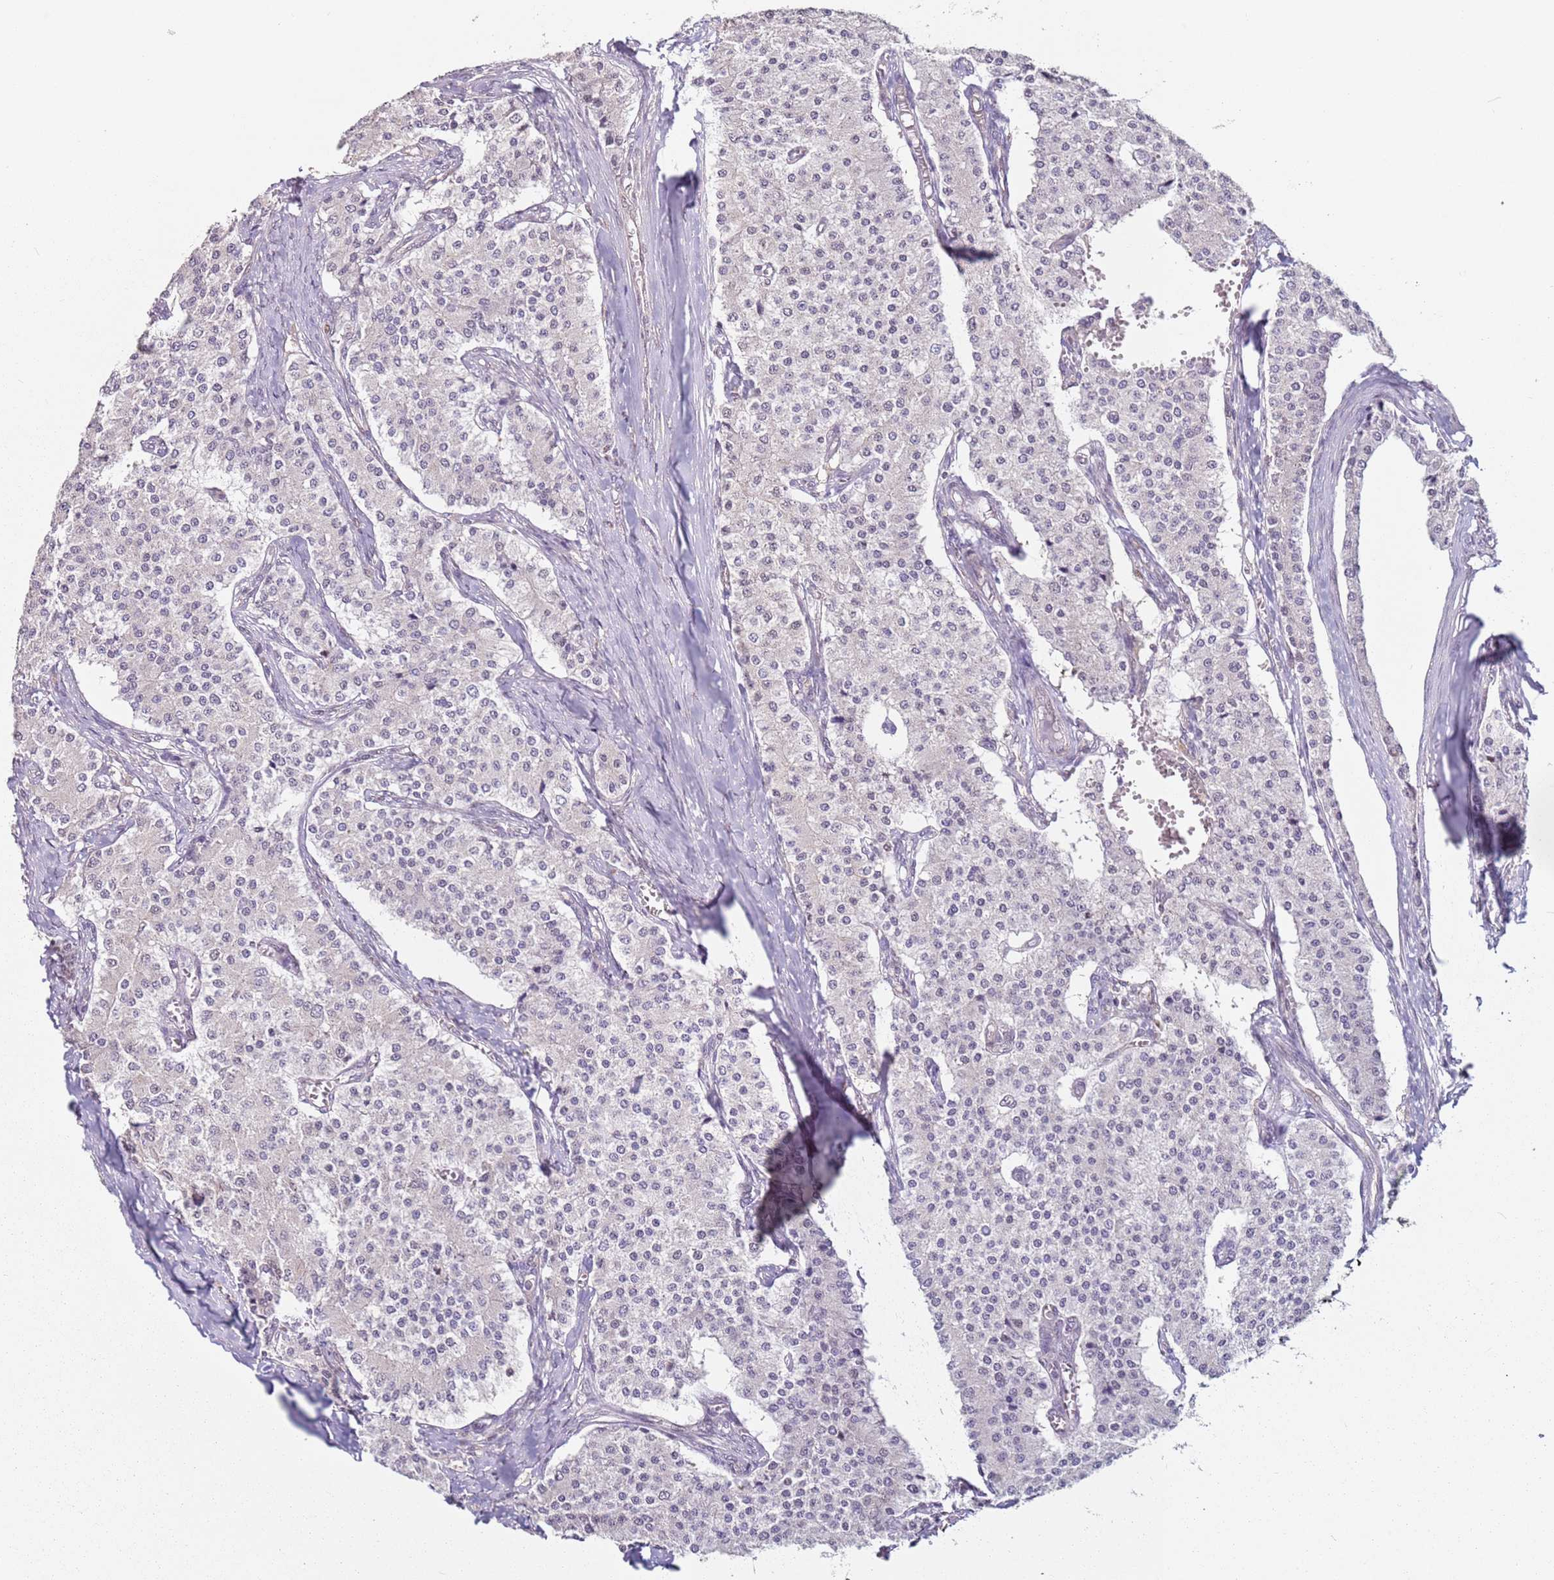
{"staining": {"intensity": "negative", "quantity": "none", "location": "none"}, "tissue": "carcinoid", "cell_type": "Tumor cells", "image_type": "cancer", "snomed": [{"axis": "morphology", "description": "Carcinoid, malignant, NOS"}, {"axis": "topography", "description": "Colon"}], "caption": "Human carcinoid stained for a protein using immunohistochemistry demonstrates no positivity in tumor cells.", "gene": "PSMD4", "patient": {"sex": "female", "age": 52}}